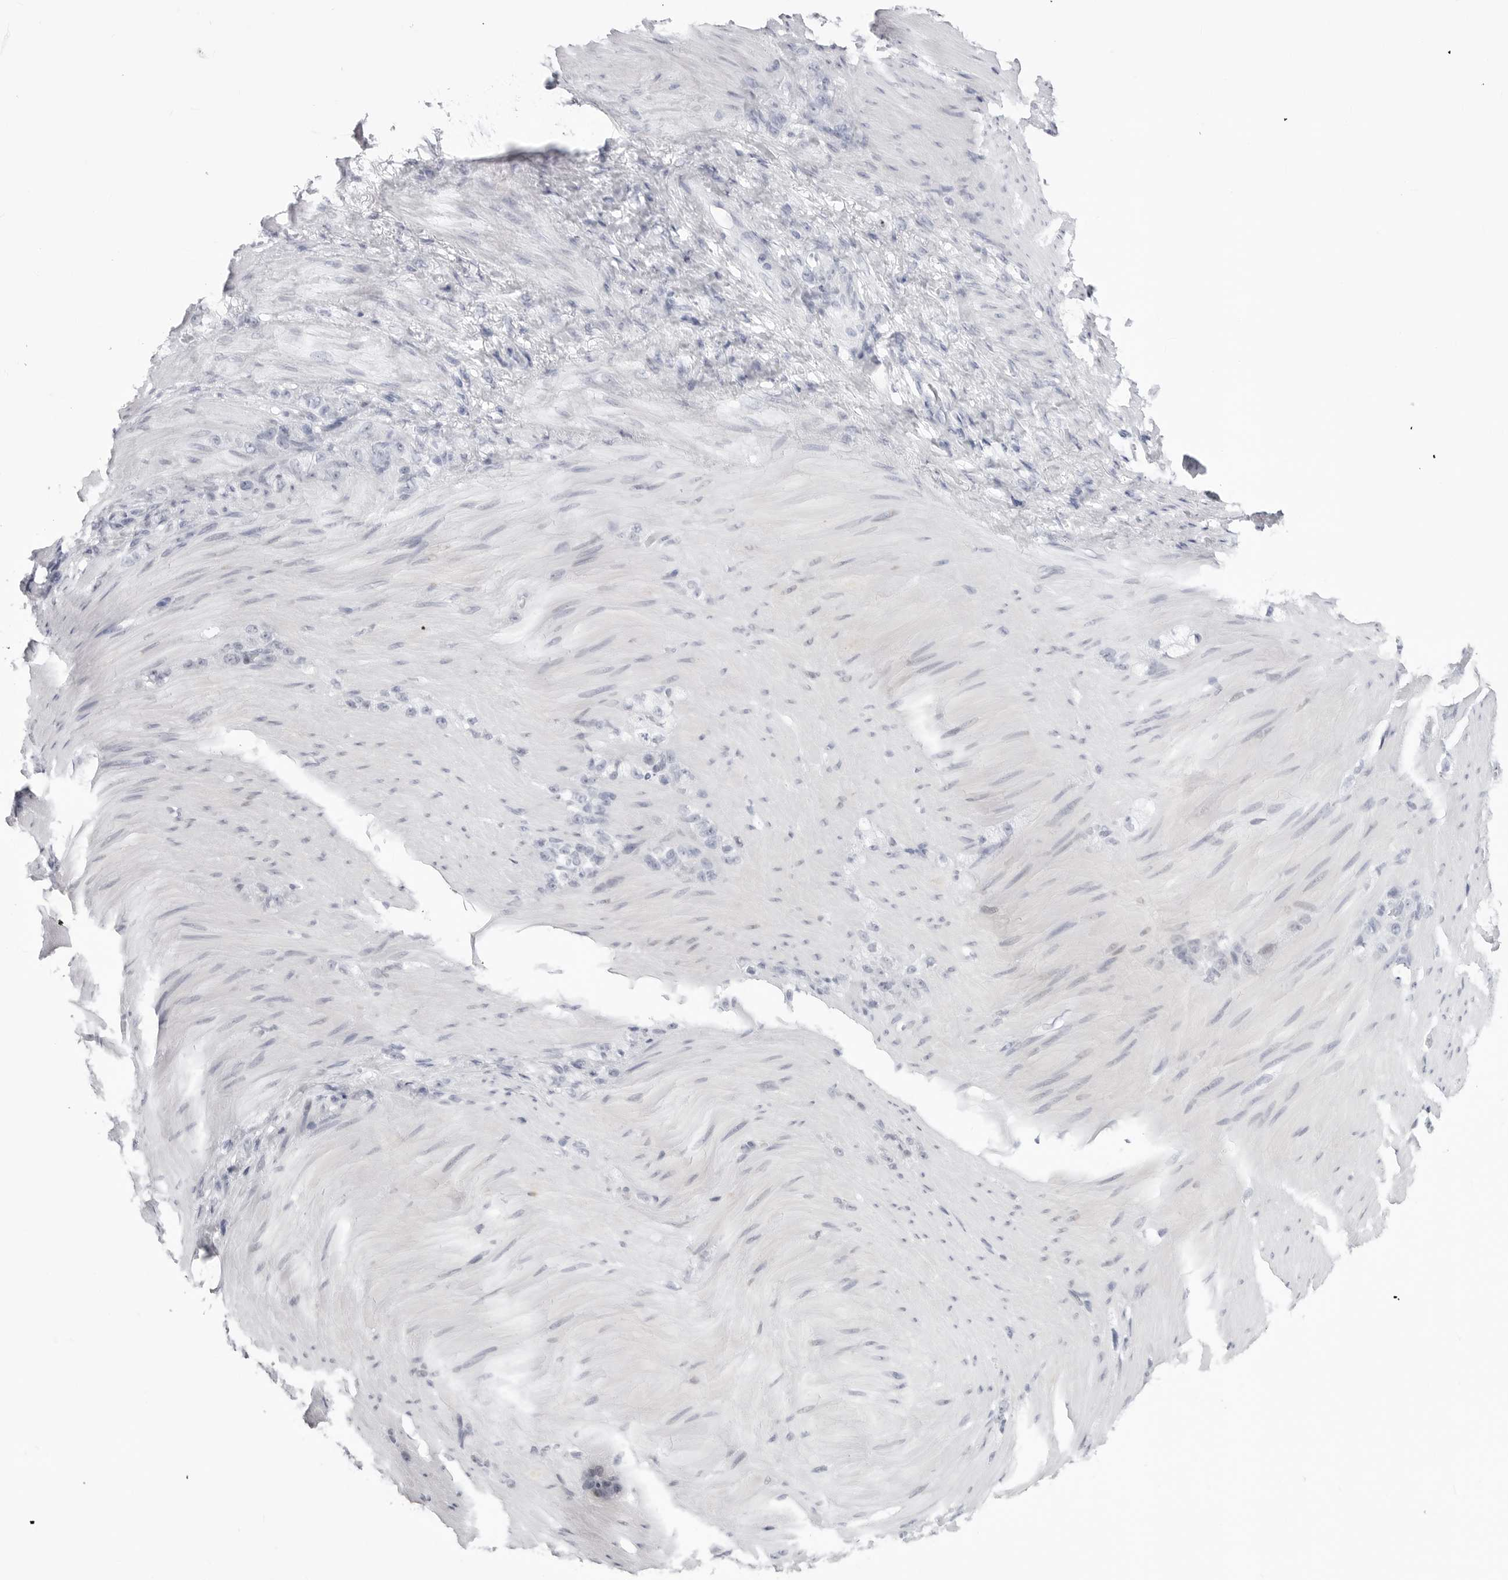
{"staining": {"intensity": "negative", "quantity": "none", "location": "none"}, "tissue": "stomach cancer", "cell_type": "Tumor cells", "image_type": "cancer", "snomed": [{"axis": "morphology", "description": "Normal tissue, NOS"}, {"axis": "morphology", "description": "Adenocarcinoma, NOS"}, {"axis": "topography", "description": "Stomach"}], "caption": "The image exhibits no staining of tumor cells in stomach cancer.", "gene": "TSSK1B", "patient": {"sex": "male", "age": 82}}